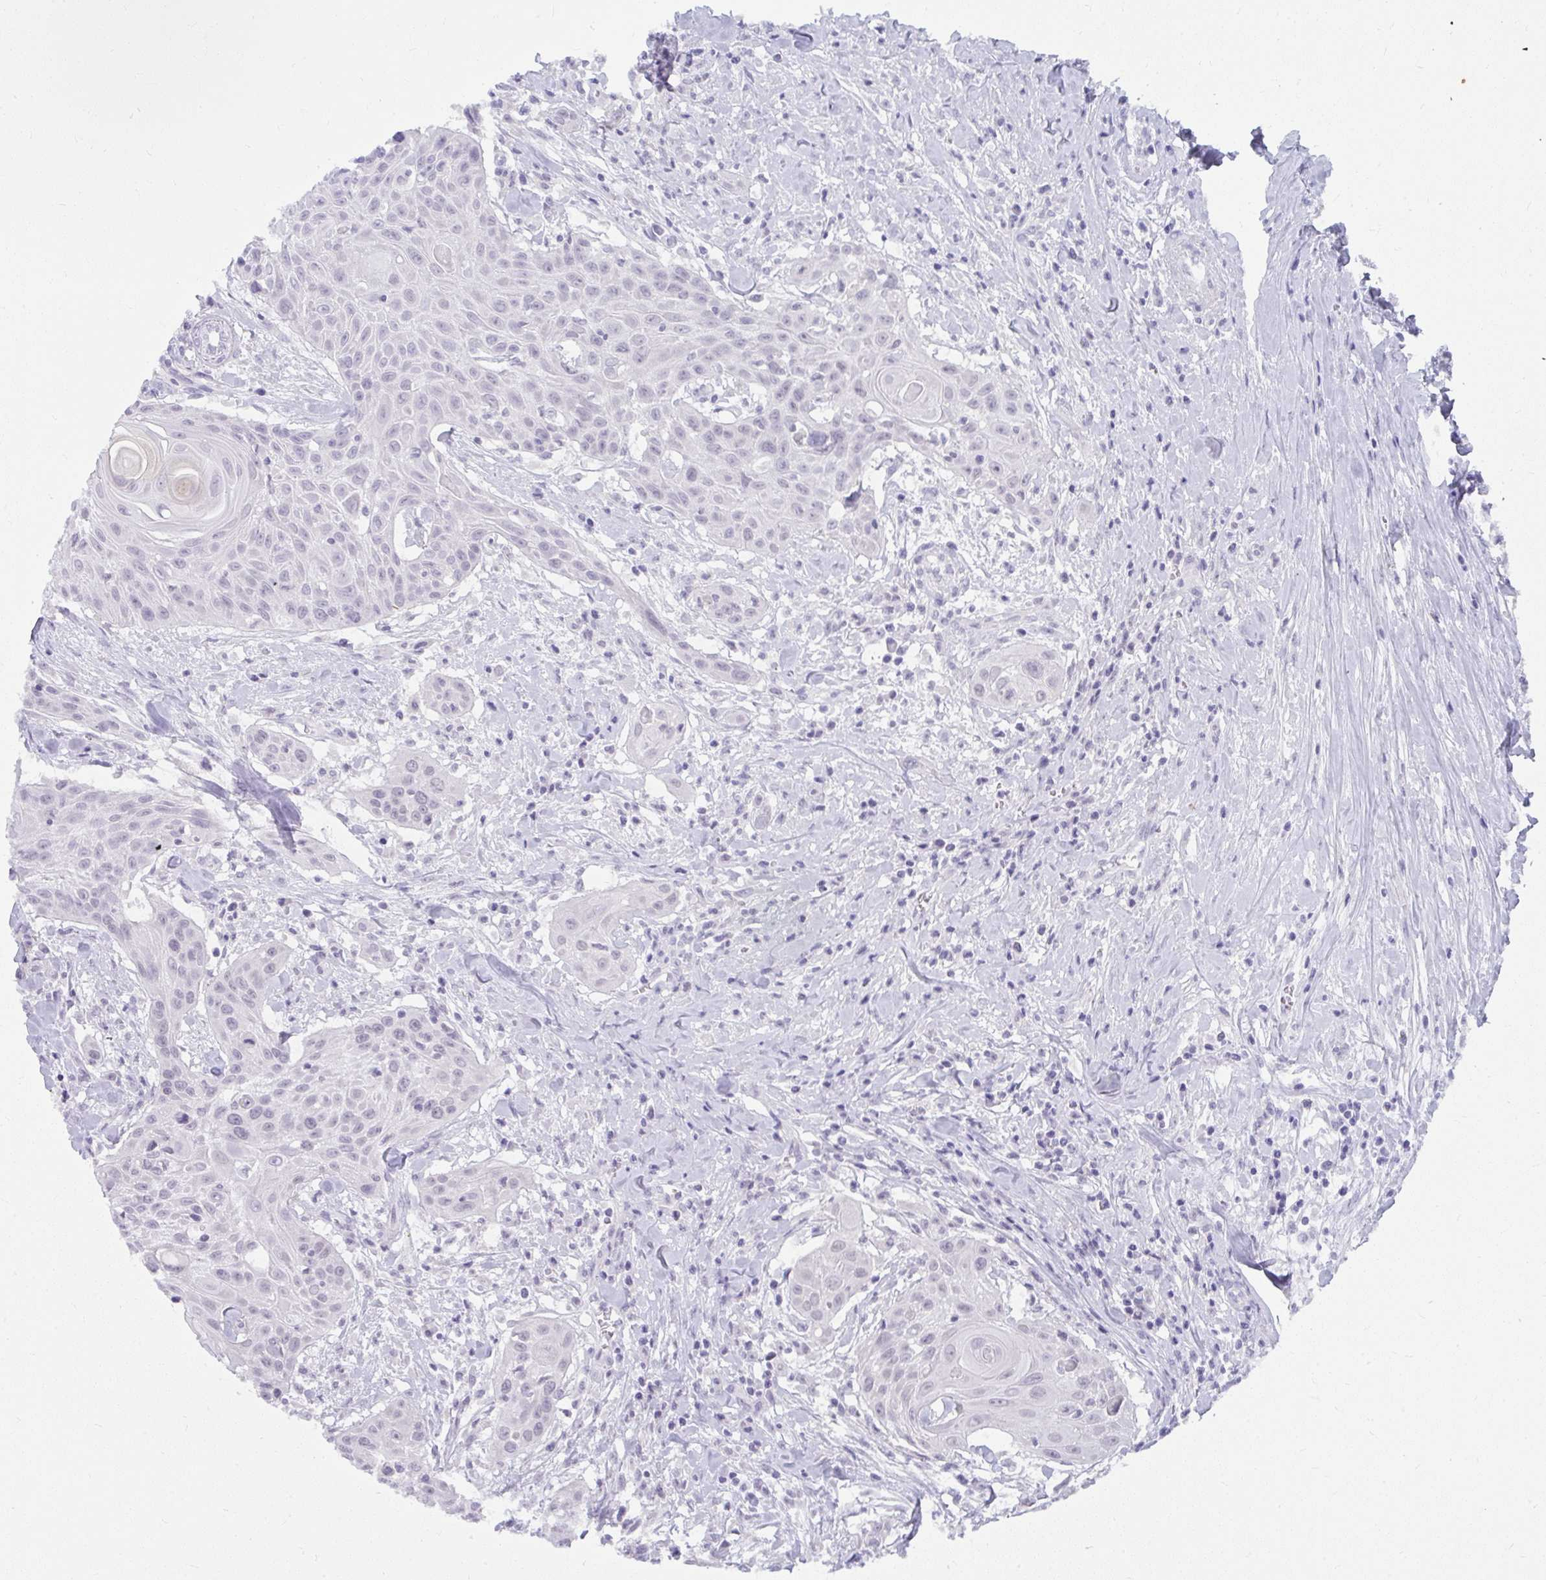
{"staining": {"intensity": "negative", "quantity": "none", "location": "none"}, "tissue": "head and neck cancer", "cell_type": "Tumor cells", "image_type": "cancer", "snomed": [{"axis": "morphology", "description": "Squamous cell carcinoma, NOS"}, {"axis": "topography", "description": "Lymph node"}, {"axis": "topography", "description": "Salivary gland"}, {"axis": "topography", "description": "Head-Neck"}], "caption": "Head and neck squamous cell carcinoma stained for a protein using immunohistochemistry (IHC) reveals no expression tumor cells.", "gene": "UGT3A2", "patient": {"sex": "female", "age": 74}}